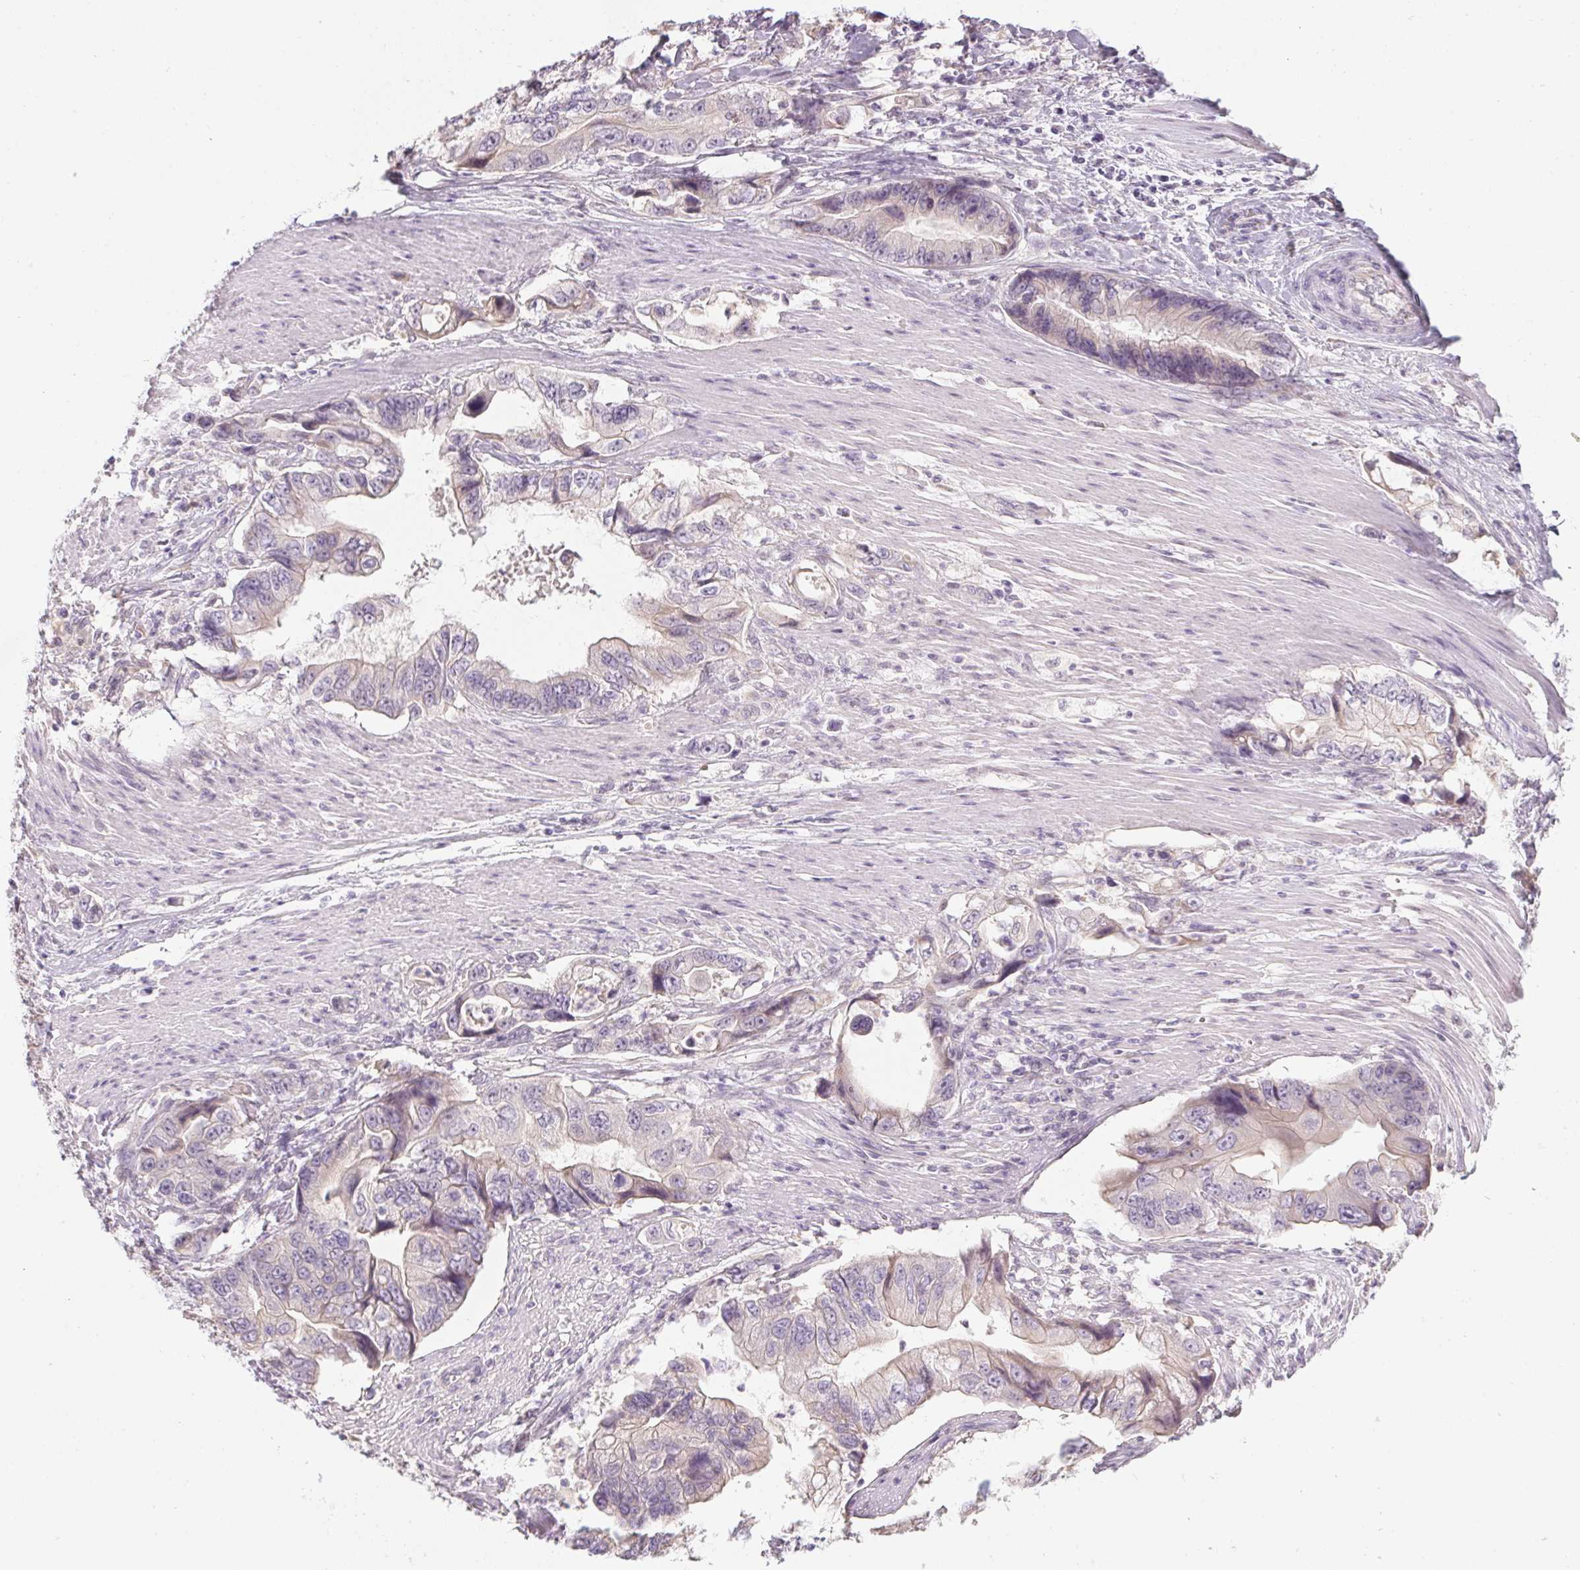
{"staining": {"intensity": "weak", "quantity": "<25%", "location": "cytoplasmic/membranous"}, "tissue": "stomach cancer", "cell_type": "Tumor cells", "image_type": "cancer", "snomed": [{"axis": "morphology", "description": "Adenocarcinoma, NOS"}, {"axis": "topography", "description": "Pancreas"}, {"axis": "topography", "description": "Stomach, upper"}], "caption": "Stomach cancer (adenocarcinoma) was stained to show a protein in brown. There is no significant positivity in tumor cells. (DAB (3,3'-diaminobenzidine) IHC with hematoxylin counter stain).", "gene": "CTCFL", "patient": {"sex": "male", "age": 77}}